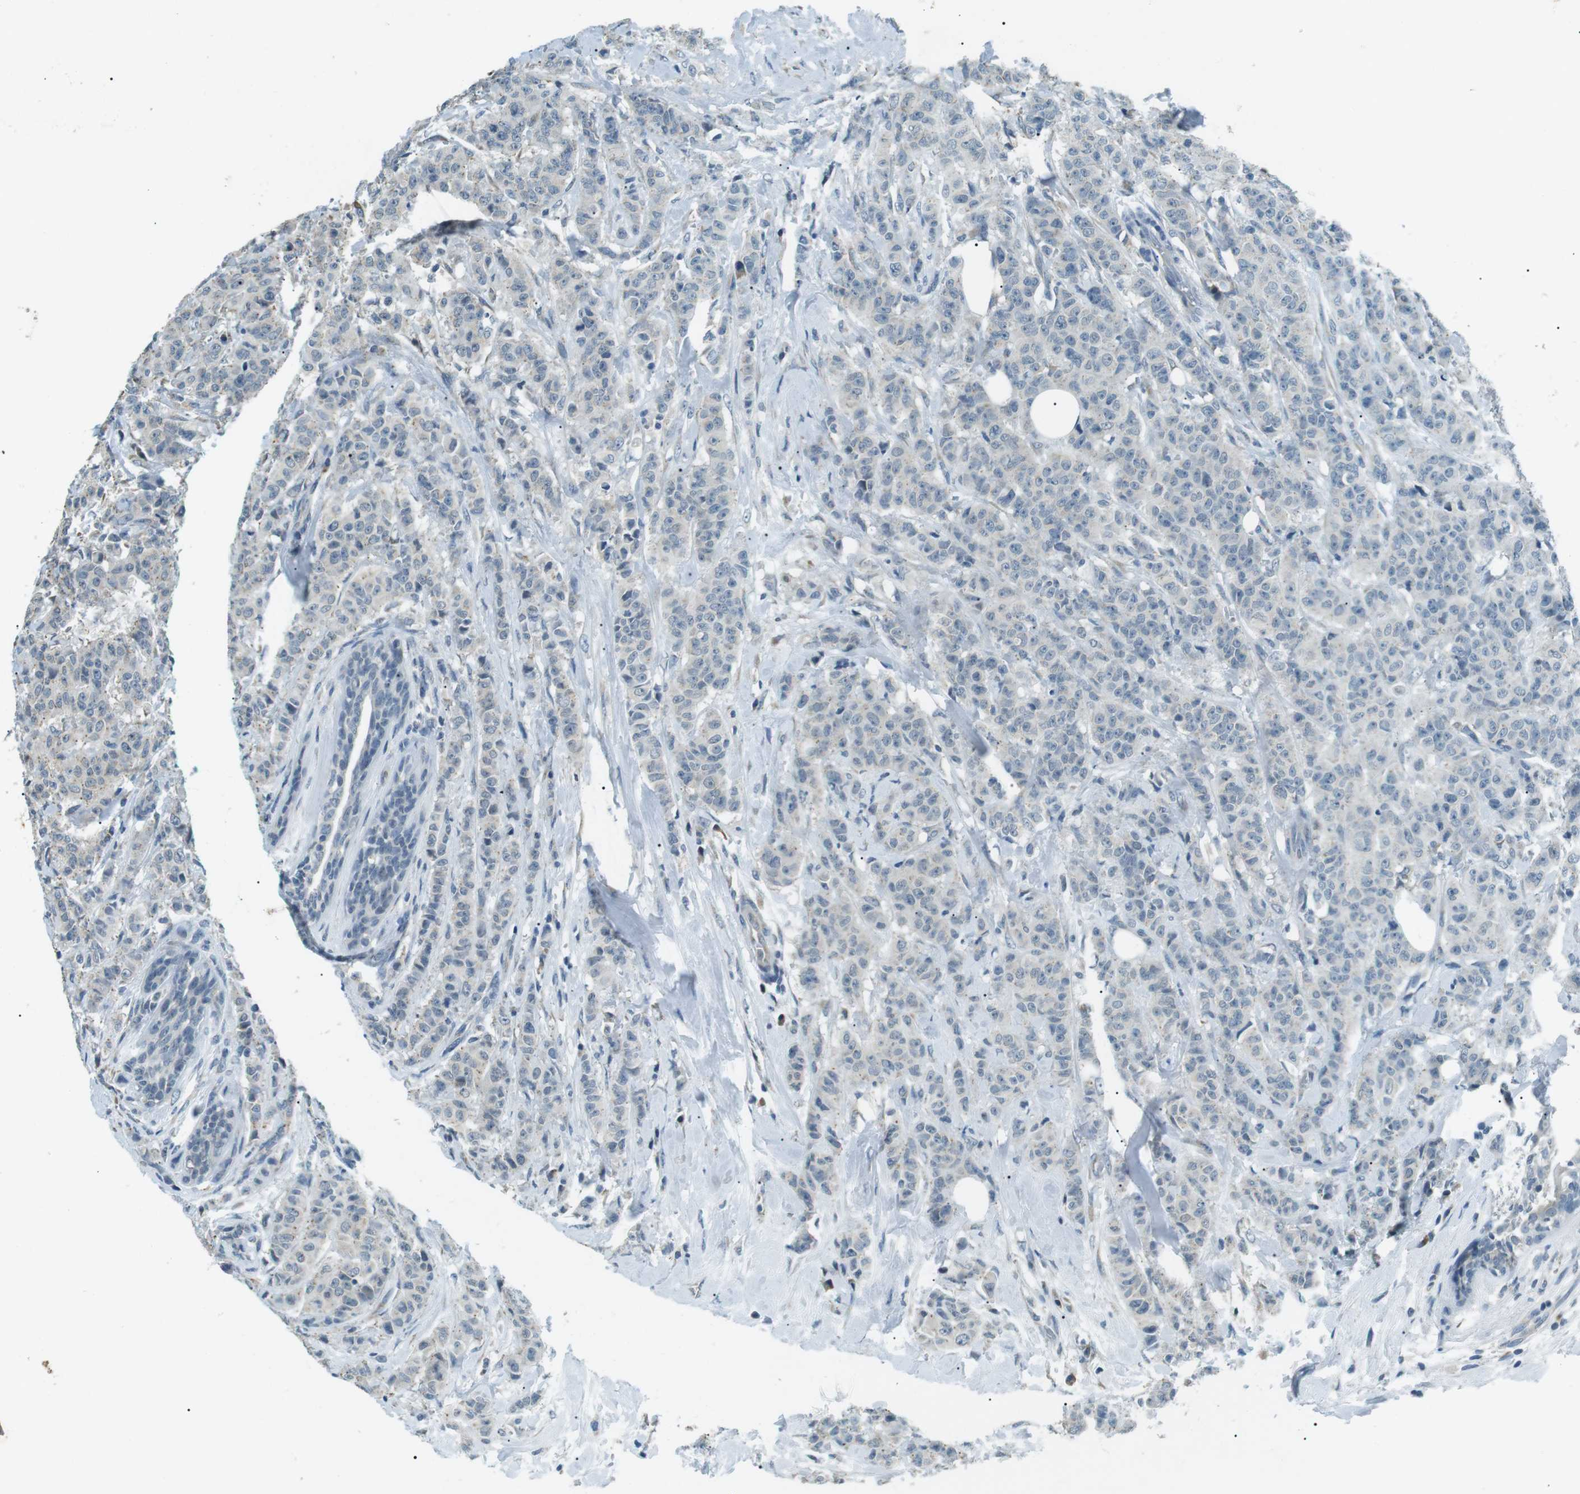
{"staining": {"intensity": "negative", "quantity": "none", "location": "none"}, "tissue": "breast cancer", "cell_type": "Tumor cells", "image_type": "cancer", "snomed": [{"axis": "morphology", "description": "Normal tissue, NOS"}, {"axis": "morphology", "description": "Duct carcinoma"}, {"axis": "topography", "description": "Breast"}], "caption": "The image reveals no staining of tumor cells in intraductal carcinoma (breast).", "gene": "SERPINB2", "patient": {"sex": "female", "age": 40}}